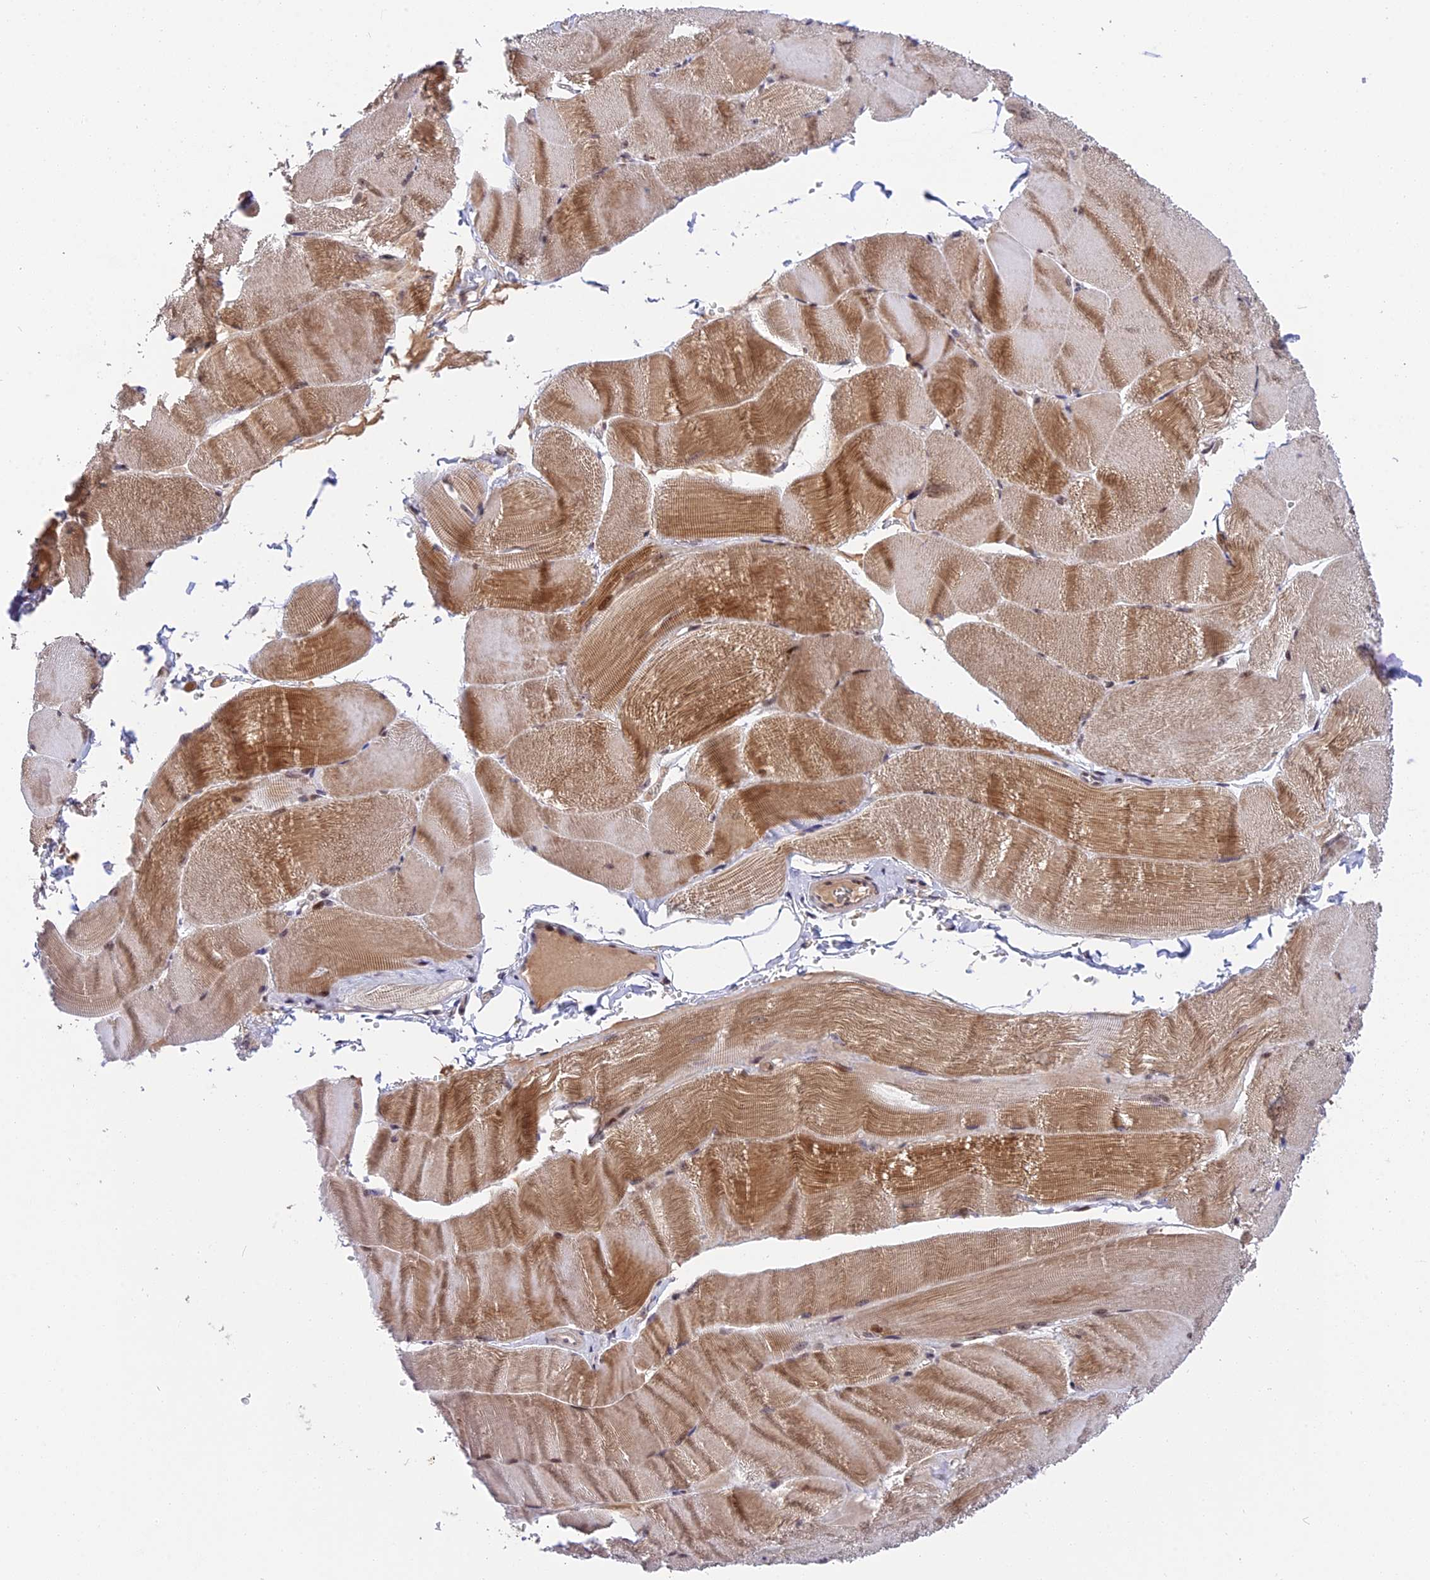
{"staining": {"intensity": "moderate", "quantity": ">75%", "location": "cytoplasmic/membranous"}, "tissue": "skeletal muscle", "cell_type": "Myocytes", "image_type": "normal", "snomed": [{"axis": "morphology", "description": "Normal tissue, NOS"}, {"axis": "morphology", "description": "Basal cell carcinoma"}, {"axis": "topography", "description": "Skeletal muscle"}], "caption": "Immunohistochemical staining of unremarkable human skeletal muscle shows medium levels of moderate cytoplasmic/membranous positivity in approximately >75% of myocytes. The protein of interest is stained brown, and the nuclei are stained in blue (DAB IHC with brightfield microscopy, high magnification).", "gene": "RERGL", "patient": {"sex": "female", "age": 64}}